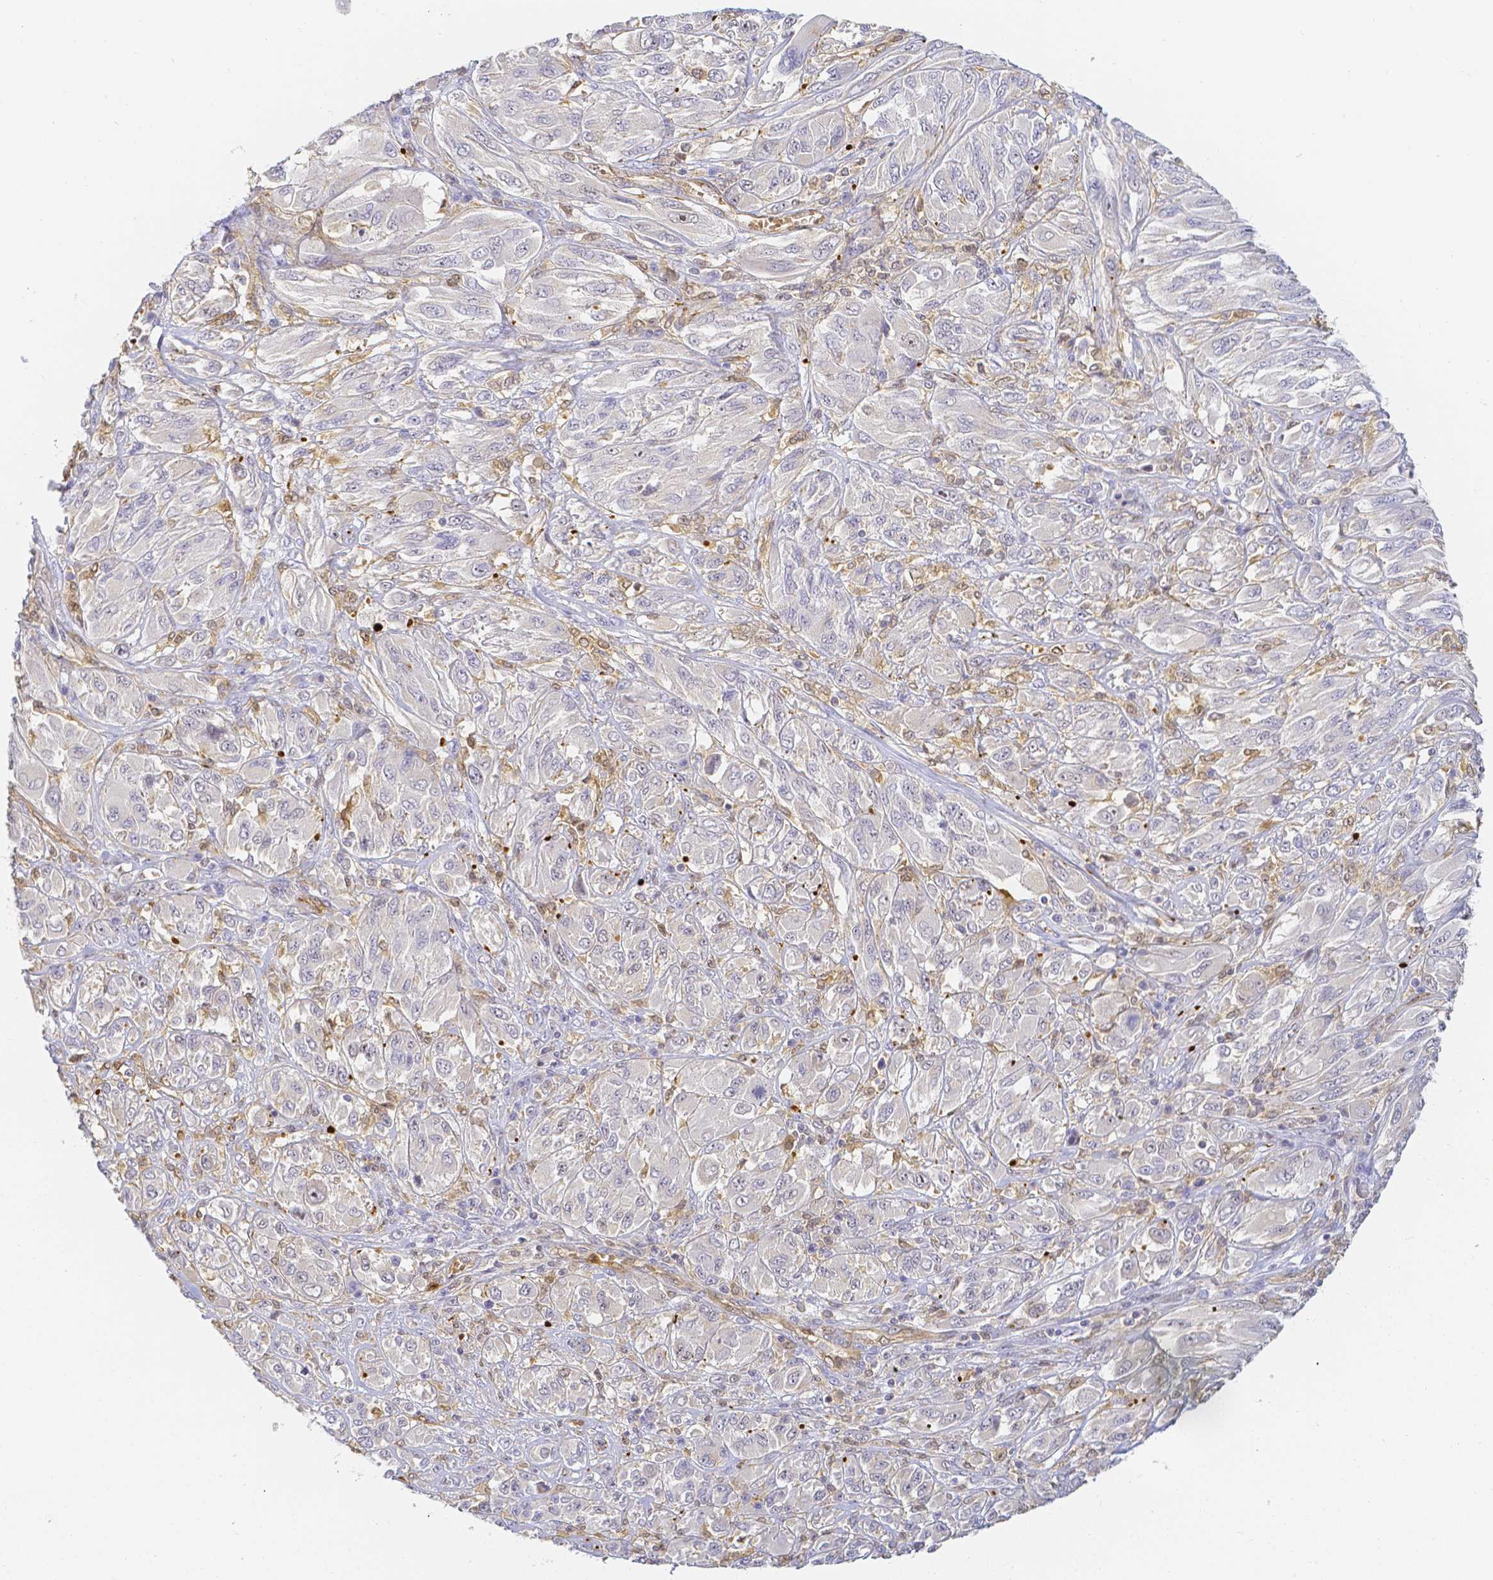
{"staining": {"intensity": "negative", "quantity": "none", "location": "none"}, "tissue": "melanoma", "cell_type": "Tumor cells", "image_type": "cancer", "snomed": [{"axis": "morphology", "description": "Malignant melanoma, NOS"}, {"axis": "topography", "description": "Skin"}], "caption": "This is a image of immunohistochemistry (IHC) staining of melanoma, which shows no positivity in tumor cells.", "gene": "KCNH1", "patient": {"sex": "female", "age": 91}}